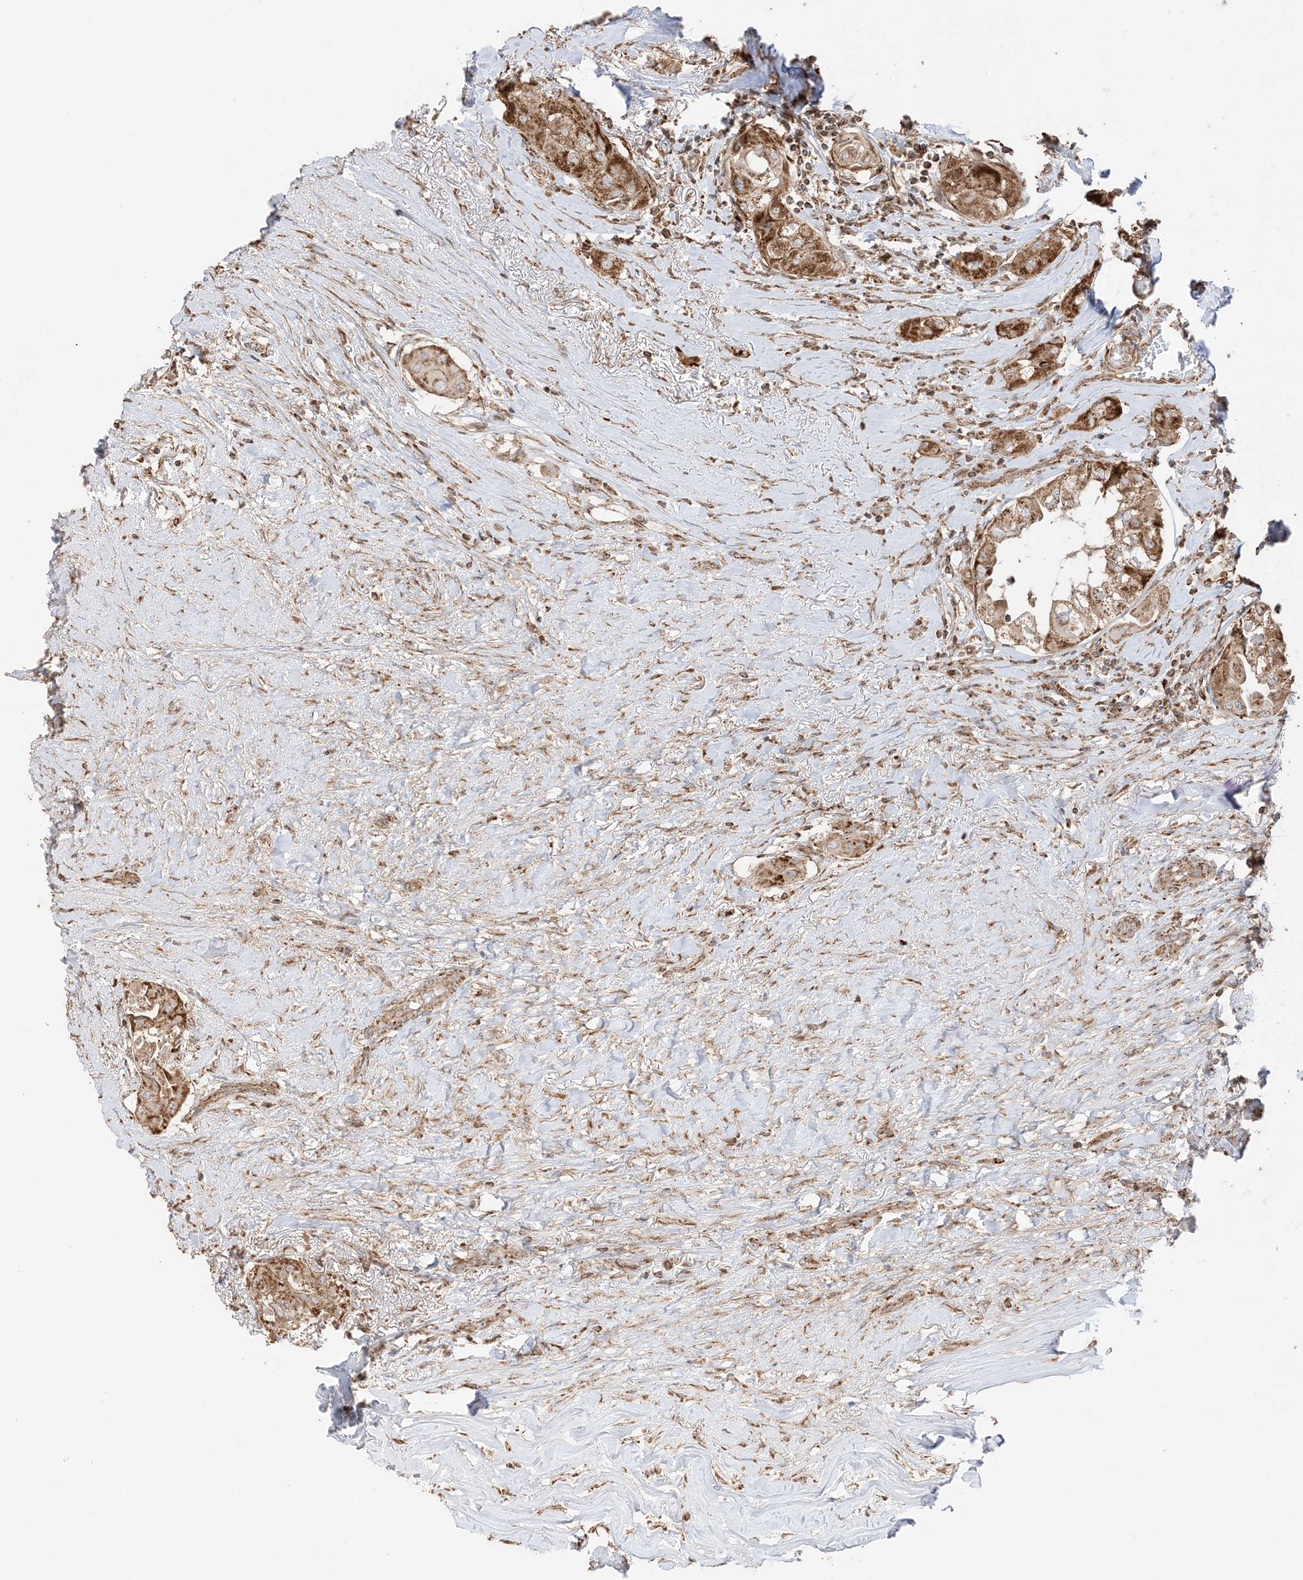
{"staining": {"intensity": "strong", "quantity": ">75%", "location": "cytoplasmic/membranous"}, "tissue": "thyroid cancer", "cell_type": "Tumor cells", "image_type": "cancer", "snomed": [{"axis": "morphology", "description": "Papillary adenocarcinoma, NOS"}, {"axis": "topography", "description": "Thyroid gland"}], "caption": "IHC (DAB) staining of thyroid papillary adenocarcinoma shows strong cytoplasmic/membranous protein expression in about >75% of tumor cells.", "gene": "N4BP3", "patient": {"sex": "female", "age": 59}}